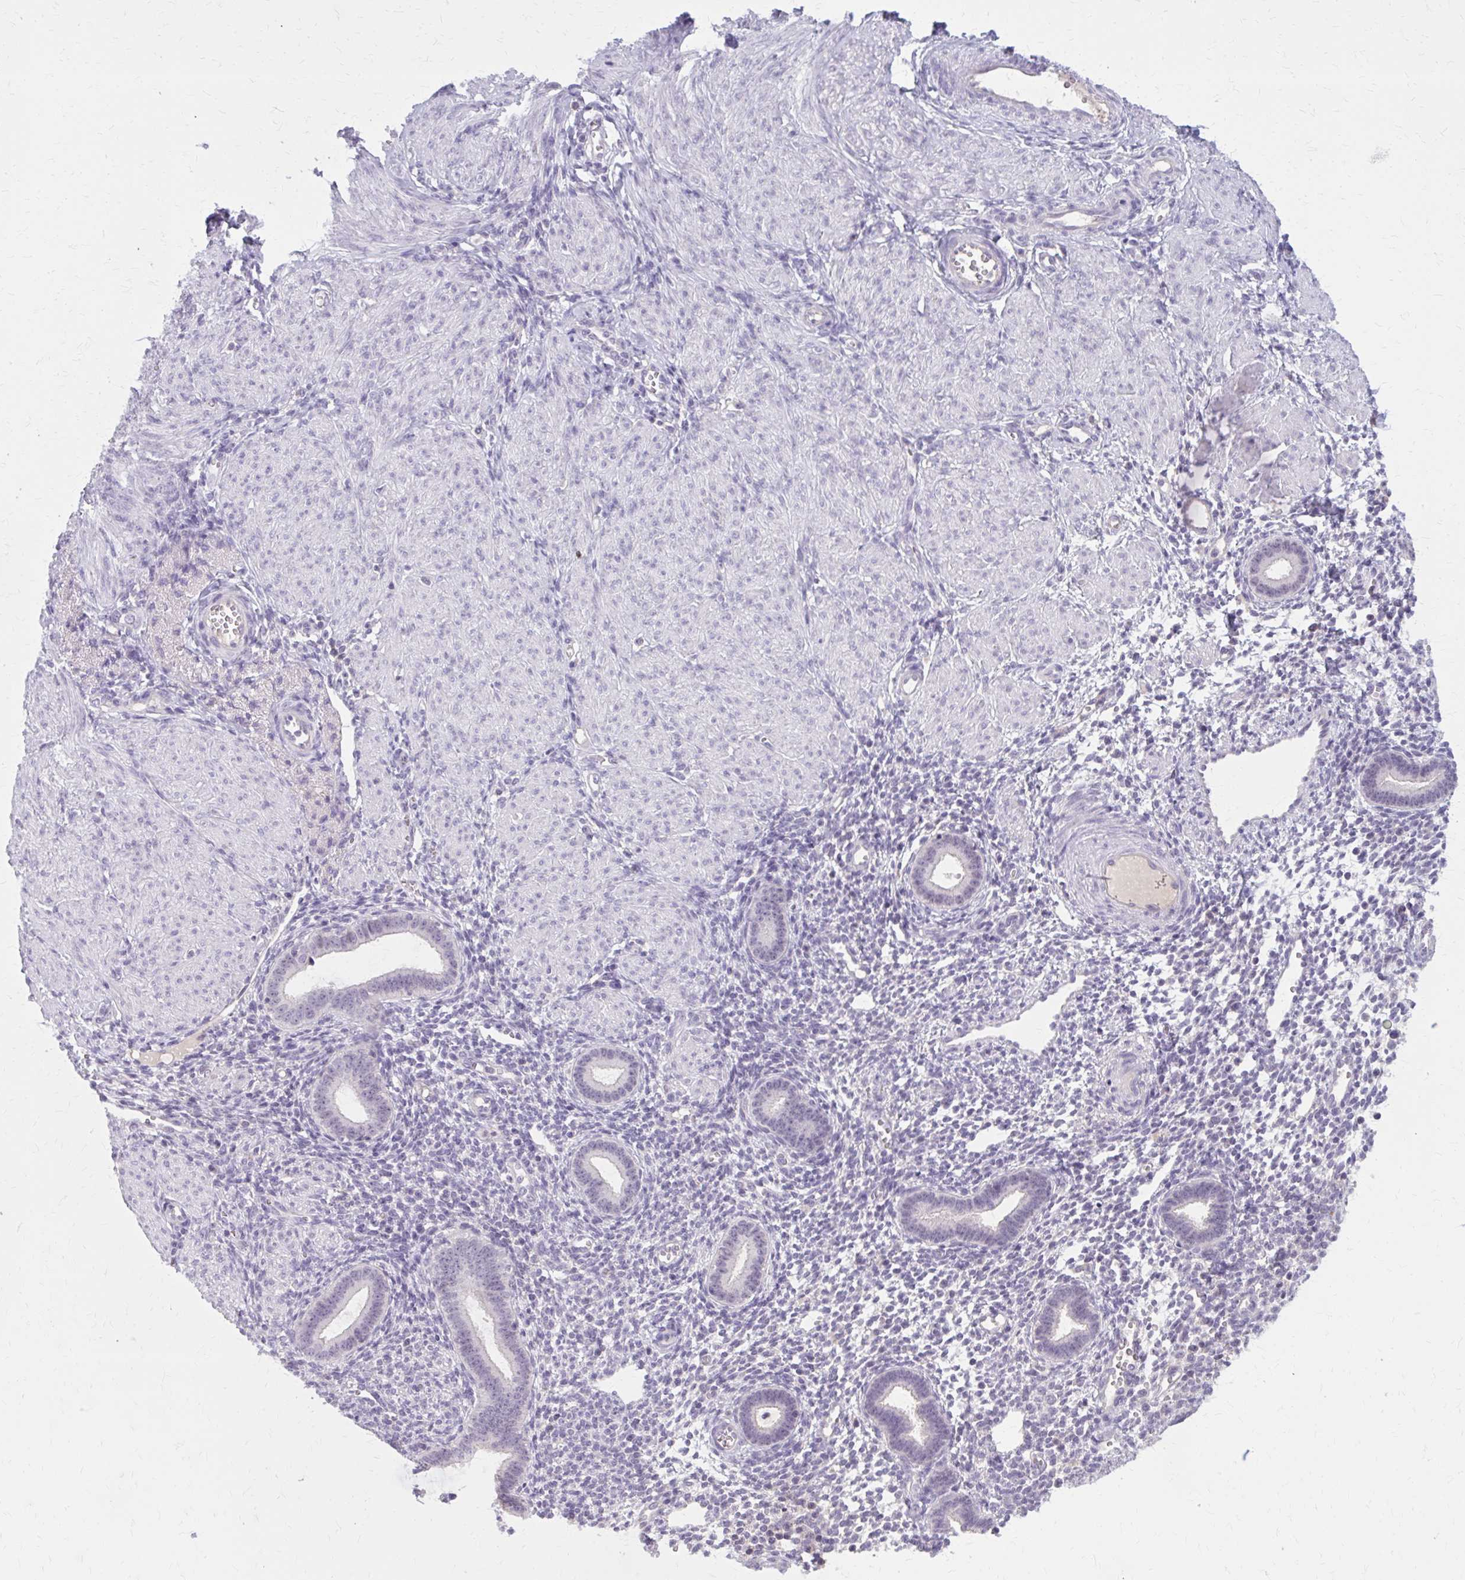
{"staining": {"intensity": "negative", "quantity": "none", "location": "none"}, "tissue": "endometrium", "cell_type": "Cells in endometrial stroma", "image_type": "normal", "snomed": [{"axis": "morphology", "description": "Normal tissue, NOS"}, {"axis": "topography", "description": "Endometrium"}], "caption": "IHC of benign endometrium reveals no expression in cells in endometrial stroma.", "gene": "OR4A47", "patient": {"sex": "female", "age": 36}}